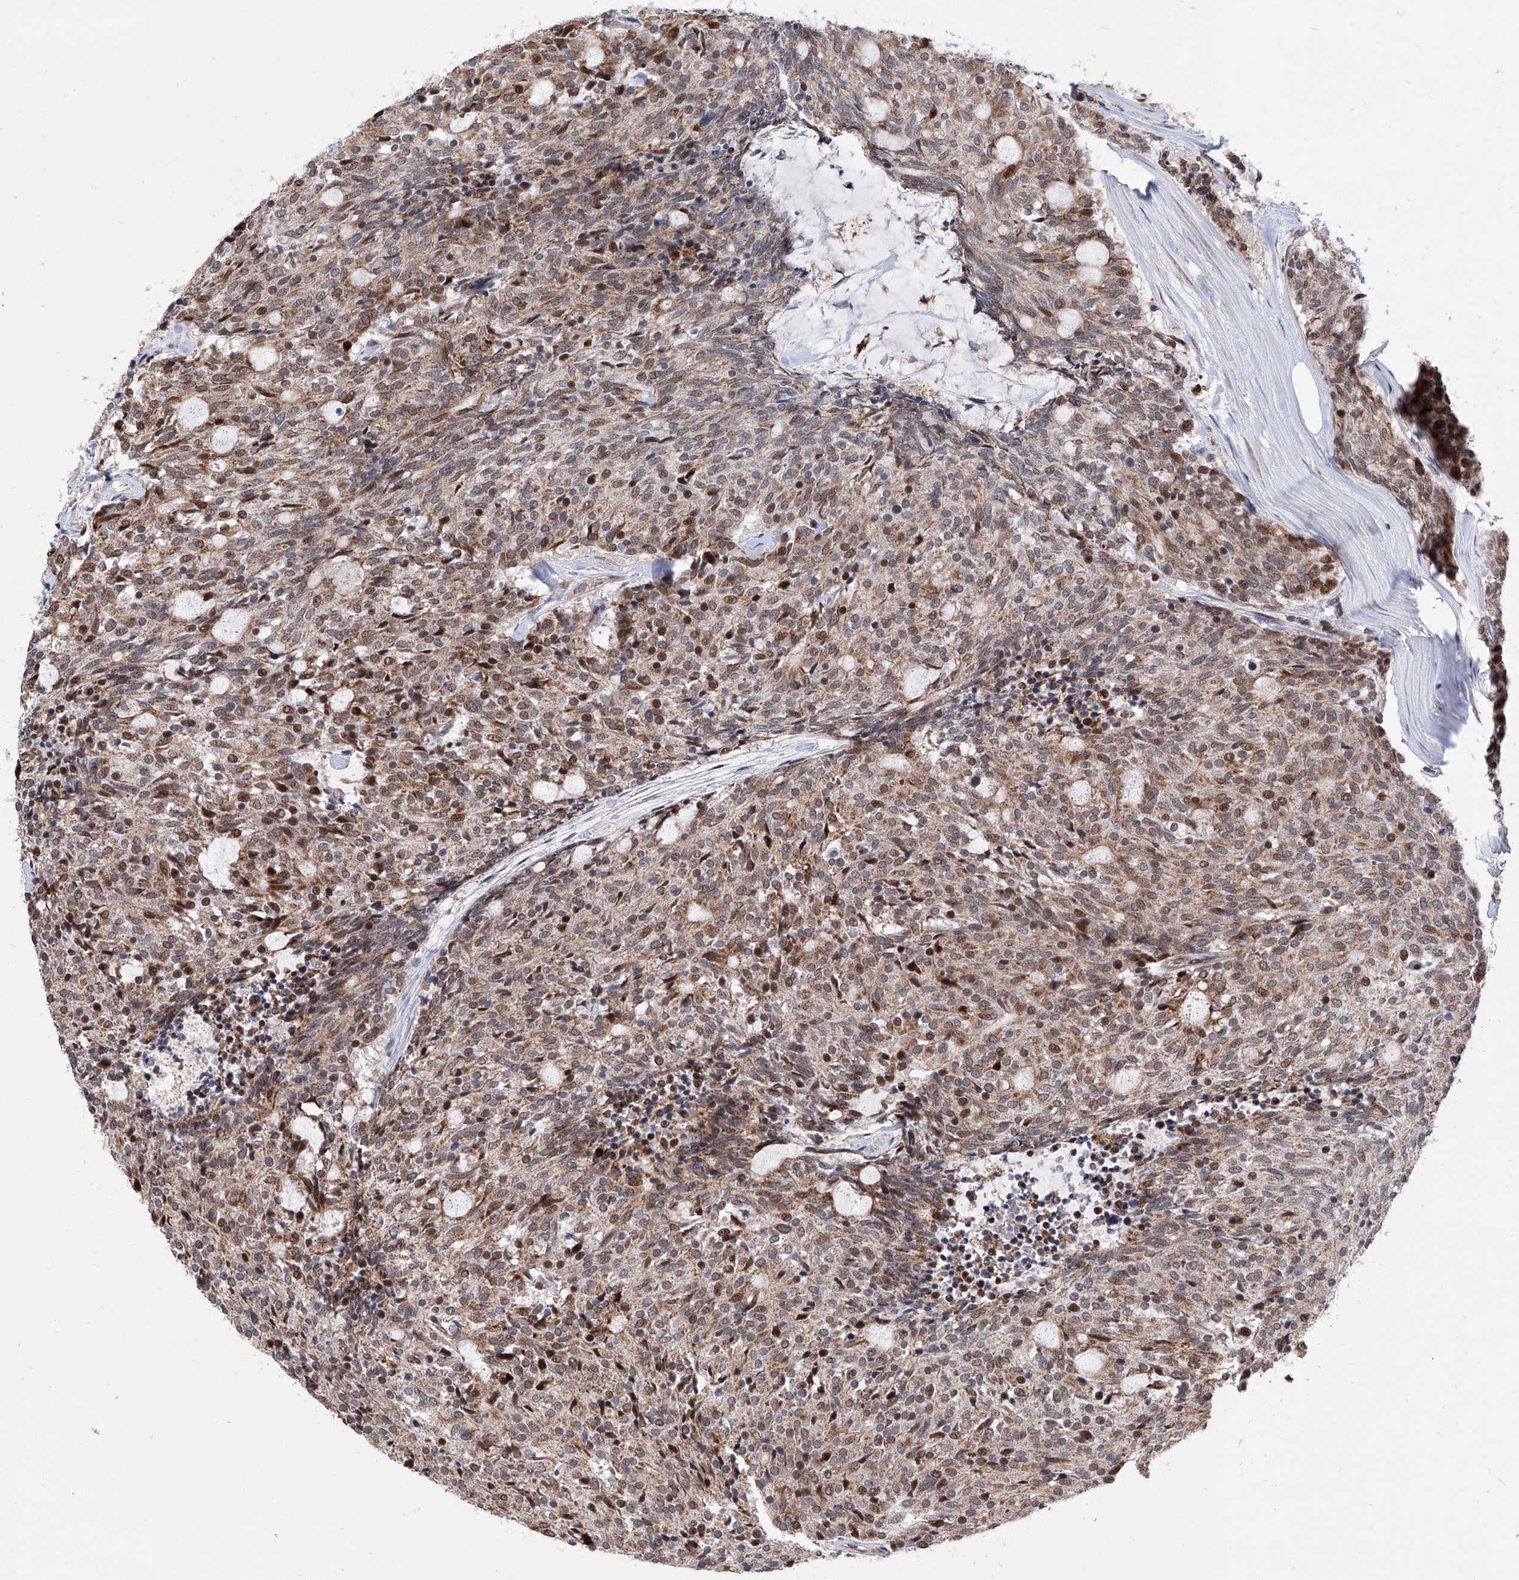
{"staining": {"intensity": "moderate", "quantity": "25%-75%", "location": "cytoplasmic/membranous,nuclear"}, "tissue": "carcinoid", "cell_type": "Tumor cells", "image_type": "cancer", "snomed": [{"axis": "morphology", "description": "Carcinoid, malignant, NOS"}, {"axis": "topography", "description": "Pancreas"}], "caption": "Moderate cytoplasmic/membranous and nuclear positivity is identified in about 25%-75% of tumor cells in carcinoid (malignant).", "gene": "FARP2", "patient": {"sex": "female", "age": 54}}